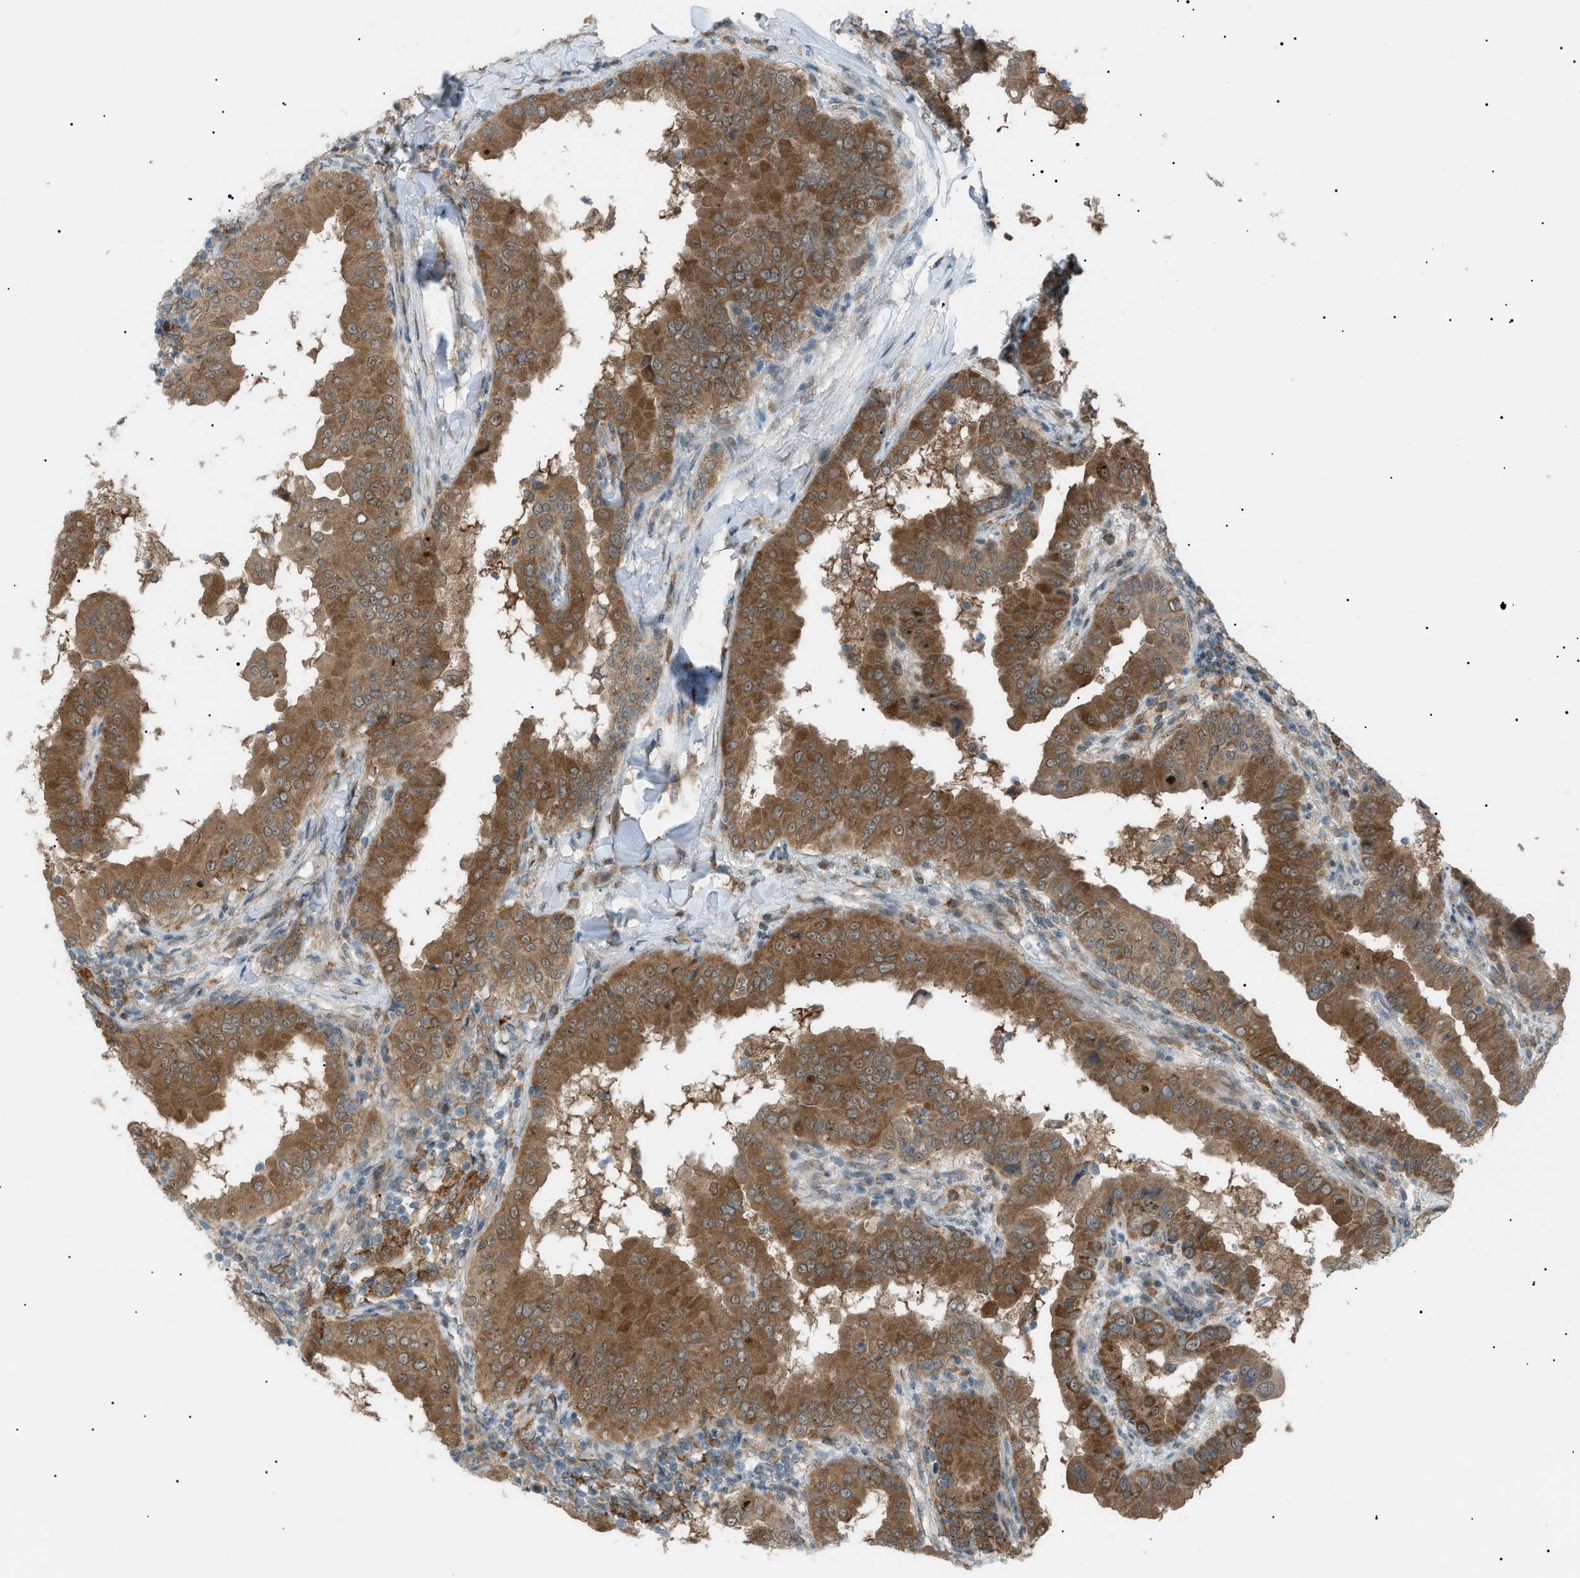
{"staining": {"intensity": "moderate", "quantity": ">75%", "location": "cytoplasmic/membranous"}, "tissue": "thyroid cancer", "cell_type": "Tumor cells", "image_type": "cancer", "snomed": [{"axis": "morphology", "description": "Papillary adenocarcinoma, NOS"}, {"axis": "topography", "description": "Thyroid gland"}], "caption": "DAB (3,3'-diaminobenzidine) immunohistochemical staining of human thyroid papillary adenocarcinoma demonstrates moderate cytoplasmic/membranous protein staining in about >75% of tumor cells.", "gene": "LPIN2", "patient": {"sex": "male", "age": 33}}